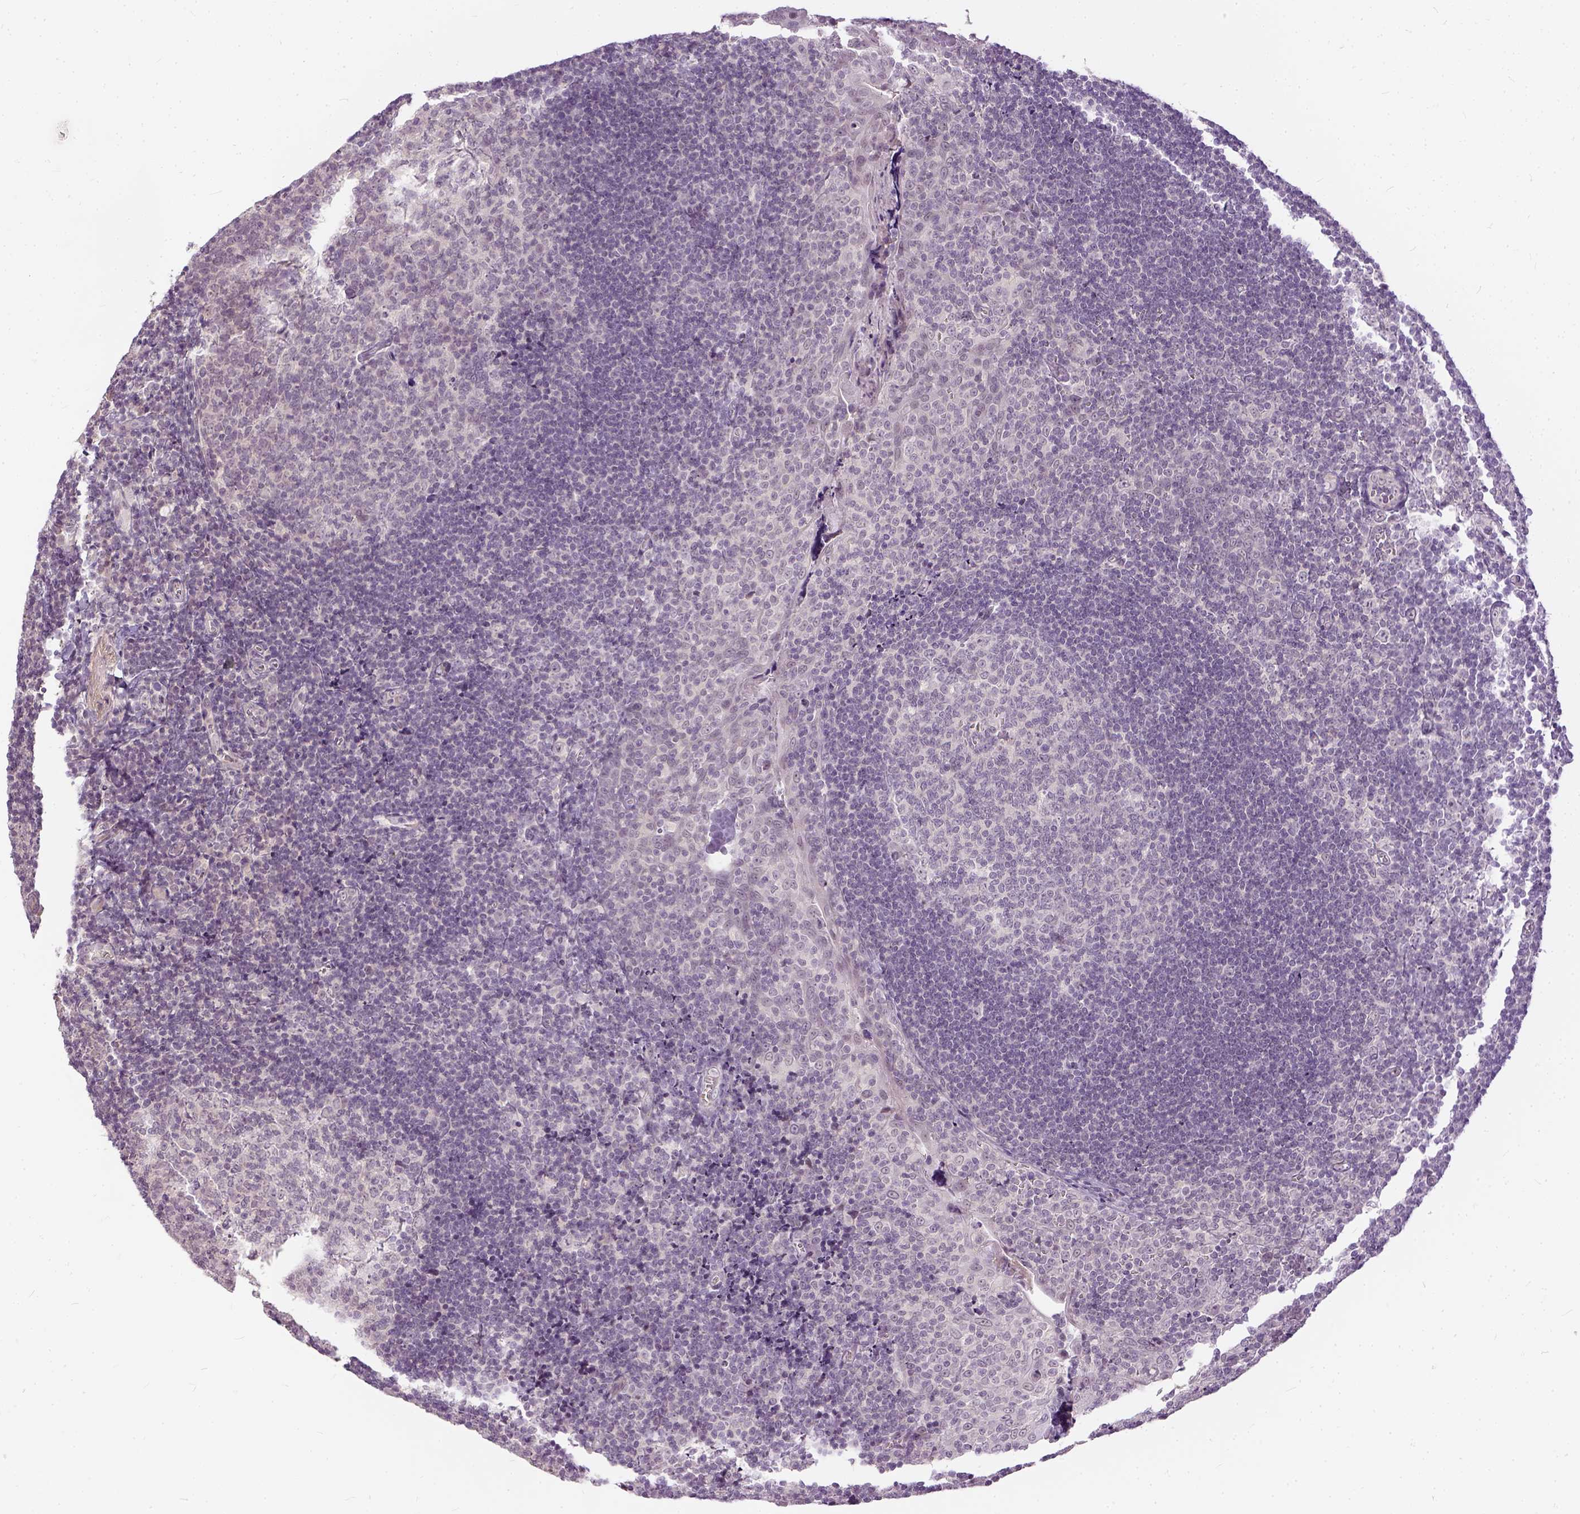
{"staining": {"intensity": "negative", "quantity": "none", "location": "none"}, "tissue": "tonsil", "cell_type": "Germinal center cells", "image_type": "normal", "snomed": [{"axis": "morphology", "description": "Normal tissue, NOS"}, {"axis": "morphology", "description": "Inflammation, NOS"}, {"axis": "topography", "description": "Tonsil"}], "caption": "Immunohistochemistry (IHC) image of benign tonsil stained for a protein (brown), which shows no positivity in germinal center cells. (DAB (3,3'-diaminobenzidine) IHC with hematoxylin counter stain).", "gene": "ANO2", "patient": {"sex": "female", "age": 31}}